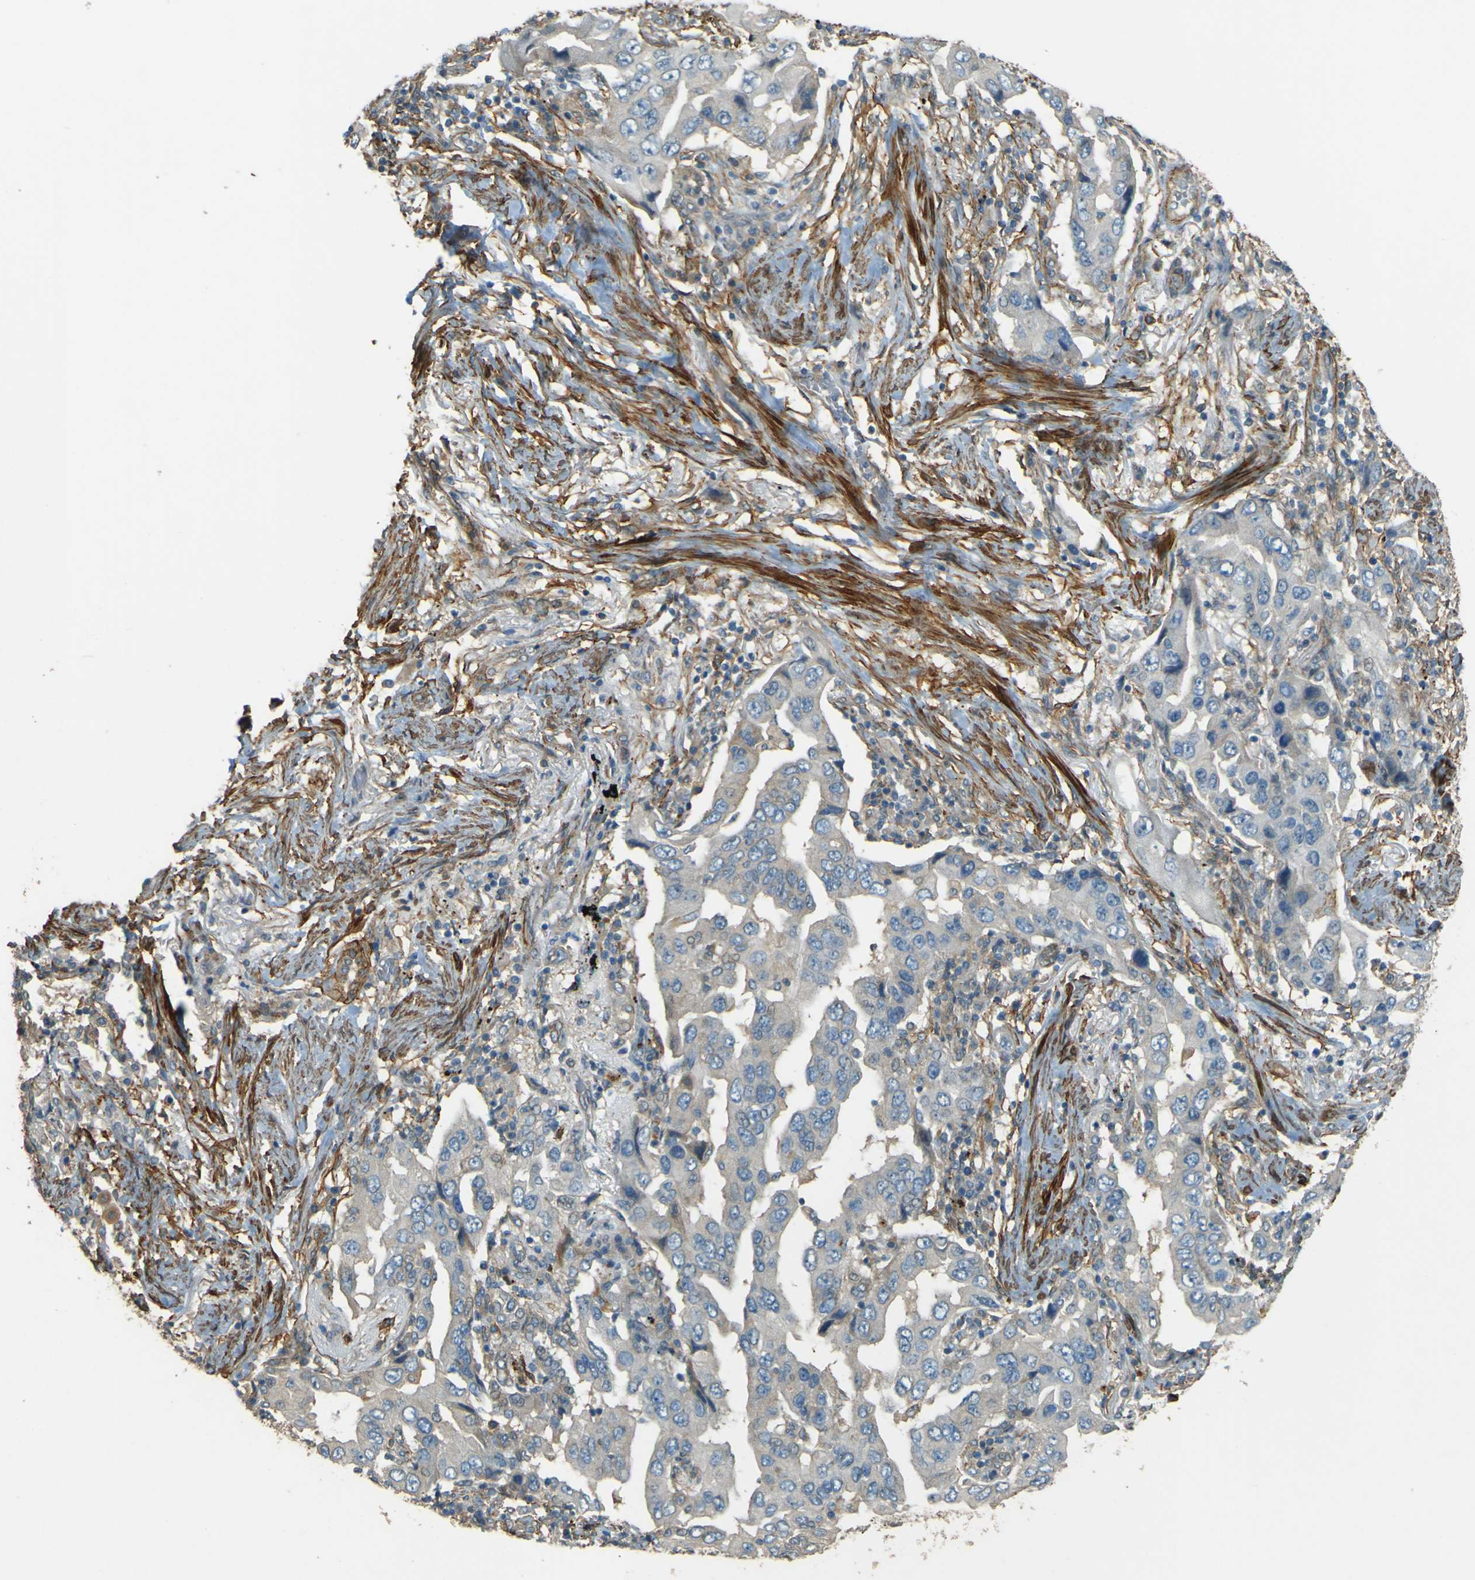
{"staining": {"intensity": "negative", "quantity": "none", "location": "none"}, "tissue": "lung cancer", "cell_type": "Tumor cells", "image_type": "cancer", "snomed": [{"axis": "morphology", "description": "Adenocarcinoma, NOS"}, {"axis": "topography", "description": "Lung"}], "caption": "This is an IHC photomicrograph of lung adenocarcinoma. There is no staining in tumor cells.", "gene": "NEXN", "patient": {"sex": "female", "age": 65}}